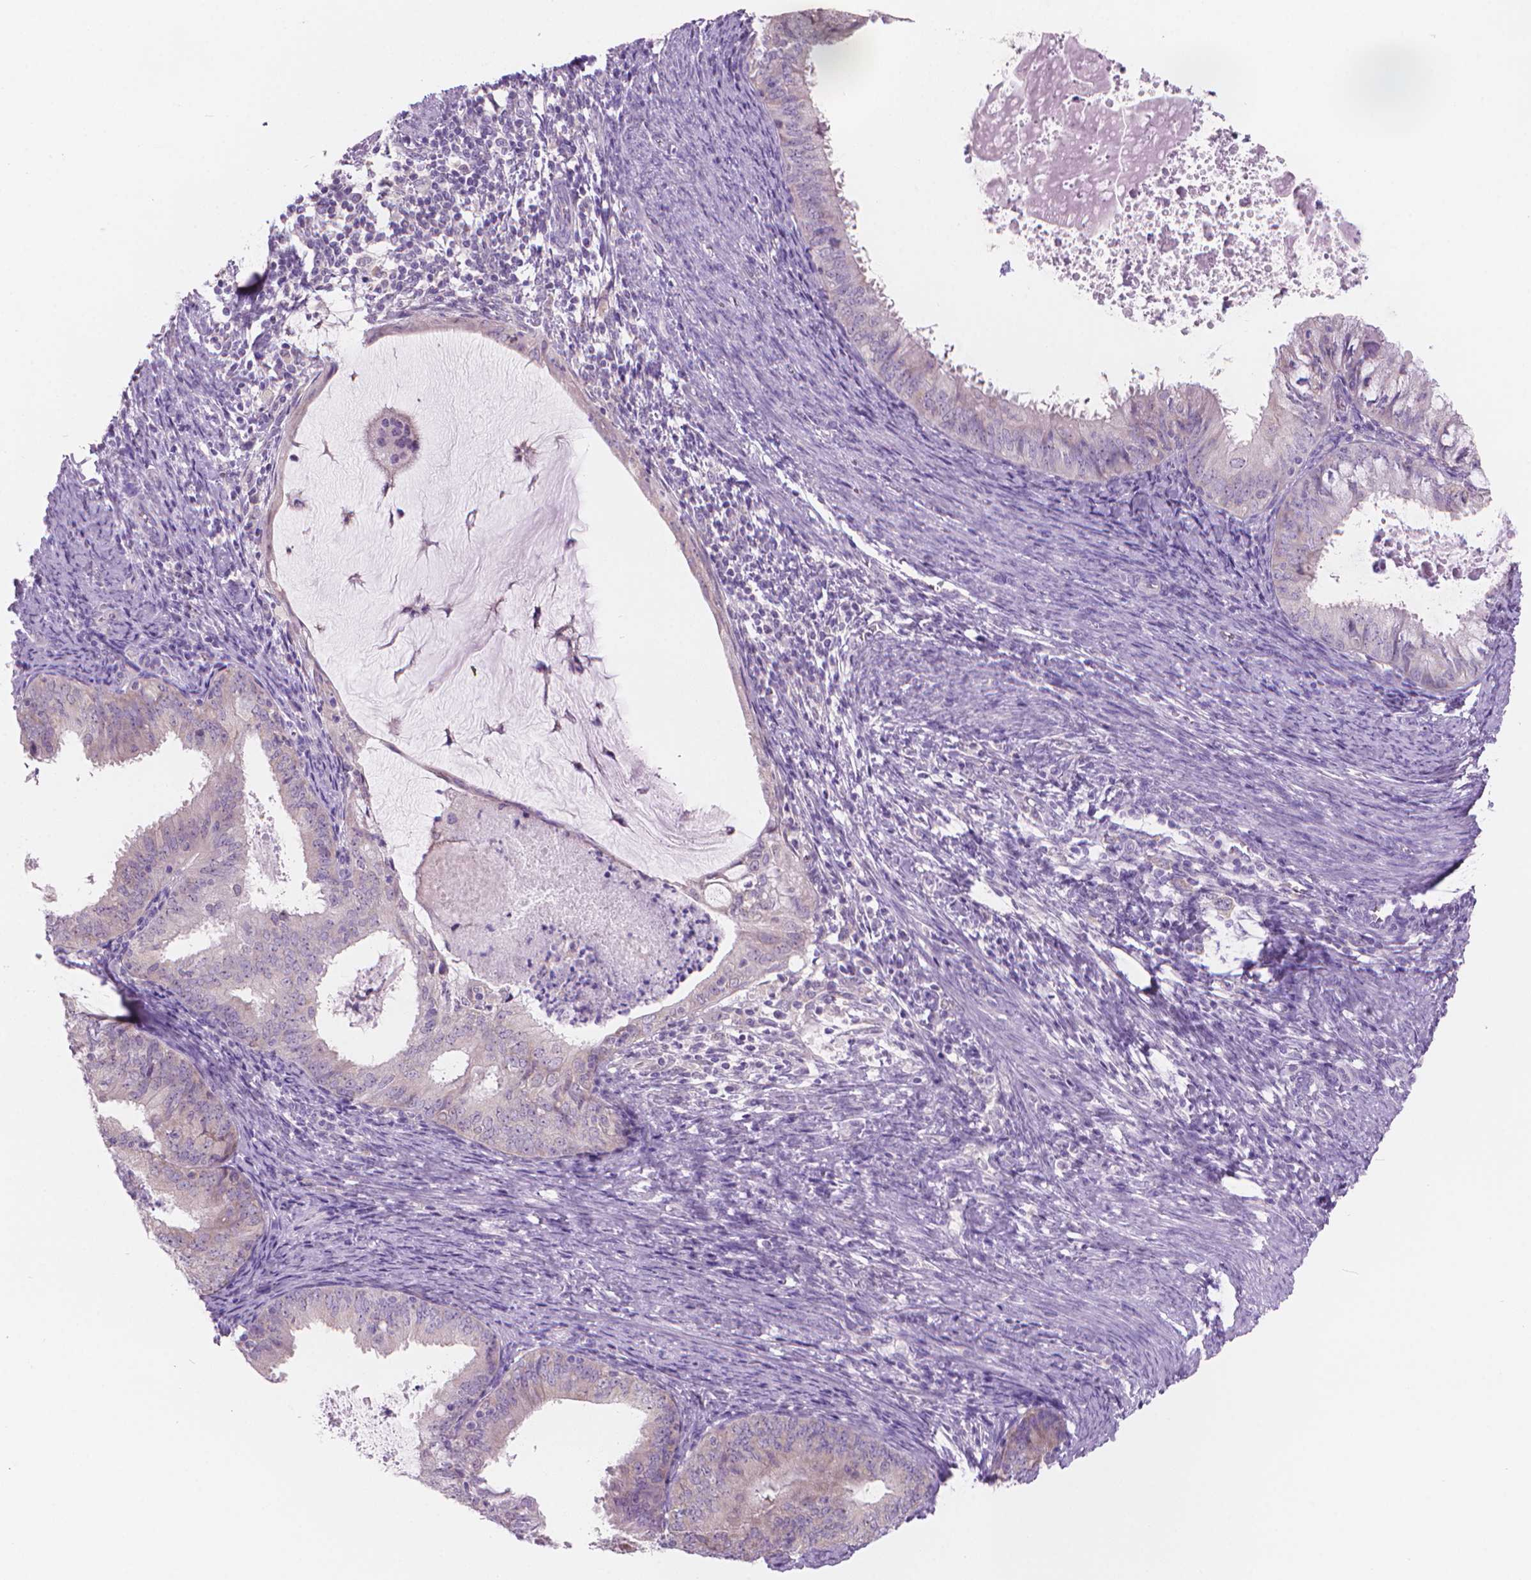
{"staining": {"intensity": "weak", "quantity": "<25%", "location": "cytoplasmic/membranous"}, "tissue": "endometrial cancer", "cell_type": "Tumor cells", "image_type": "cancer", "snomed": [{"axis": "morphology", "description": "Adenocarcinoma, NOS"}, {"axis": "topography", "description": "Endometrium"}], "caption": "DAB immunohistochemical staining of human adenocarcinoma (endometrial) reveals no significant staining in tumor cells.", "gene": "ENSG00000187186", "patient": {"sex": "female", "age": 57}}